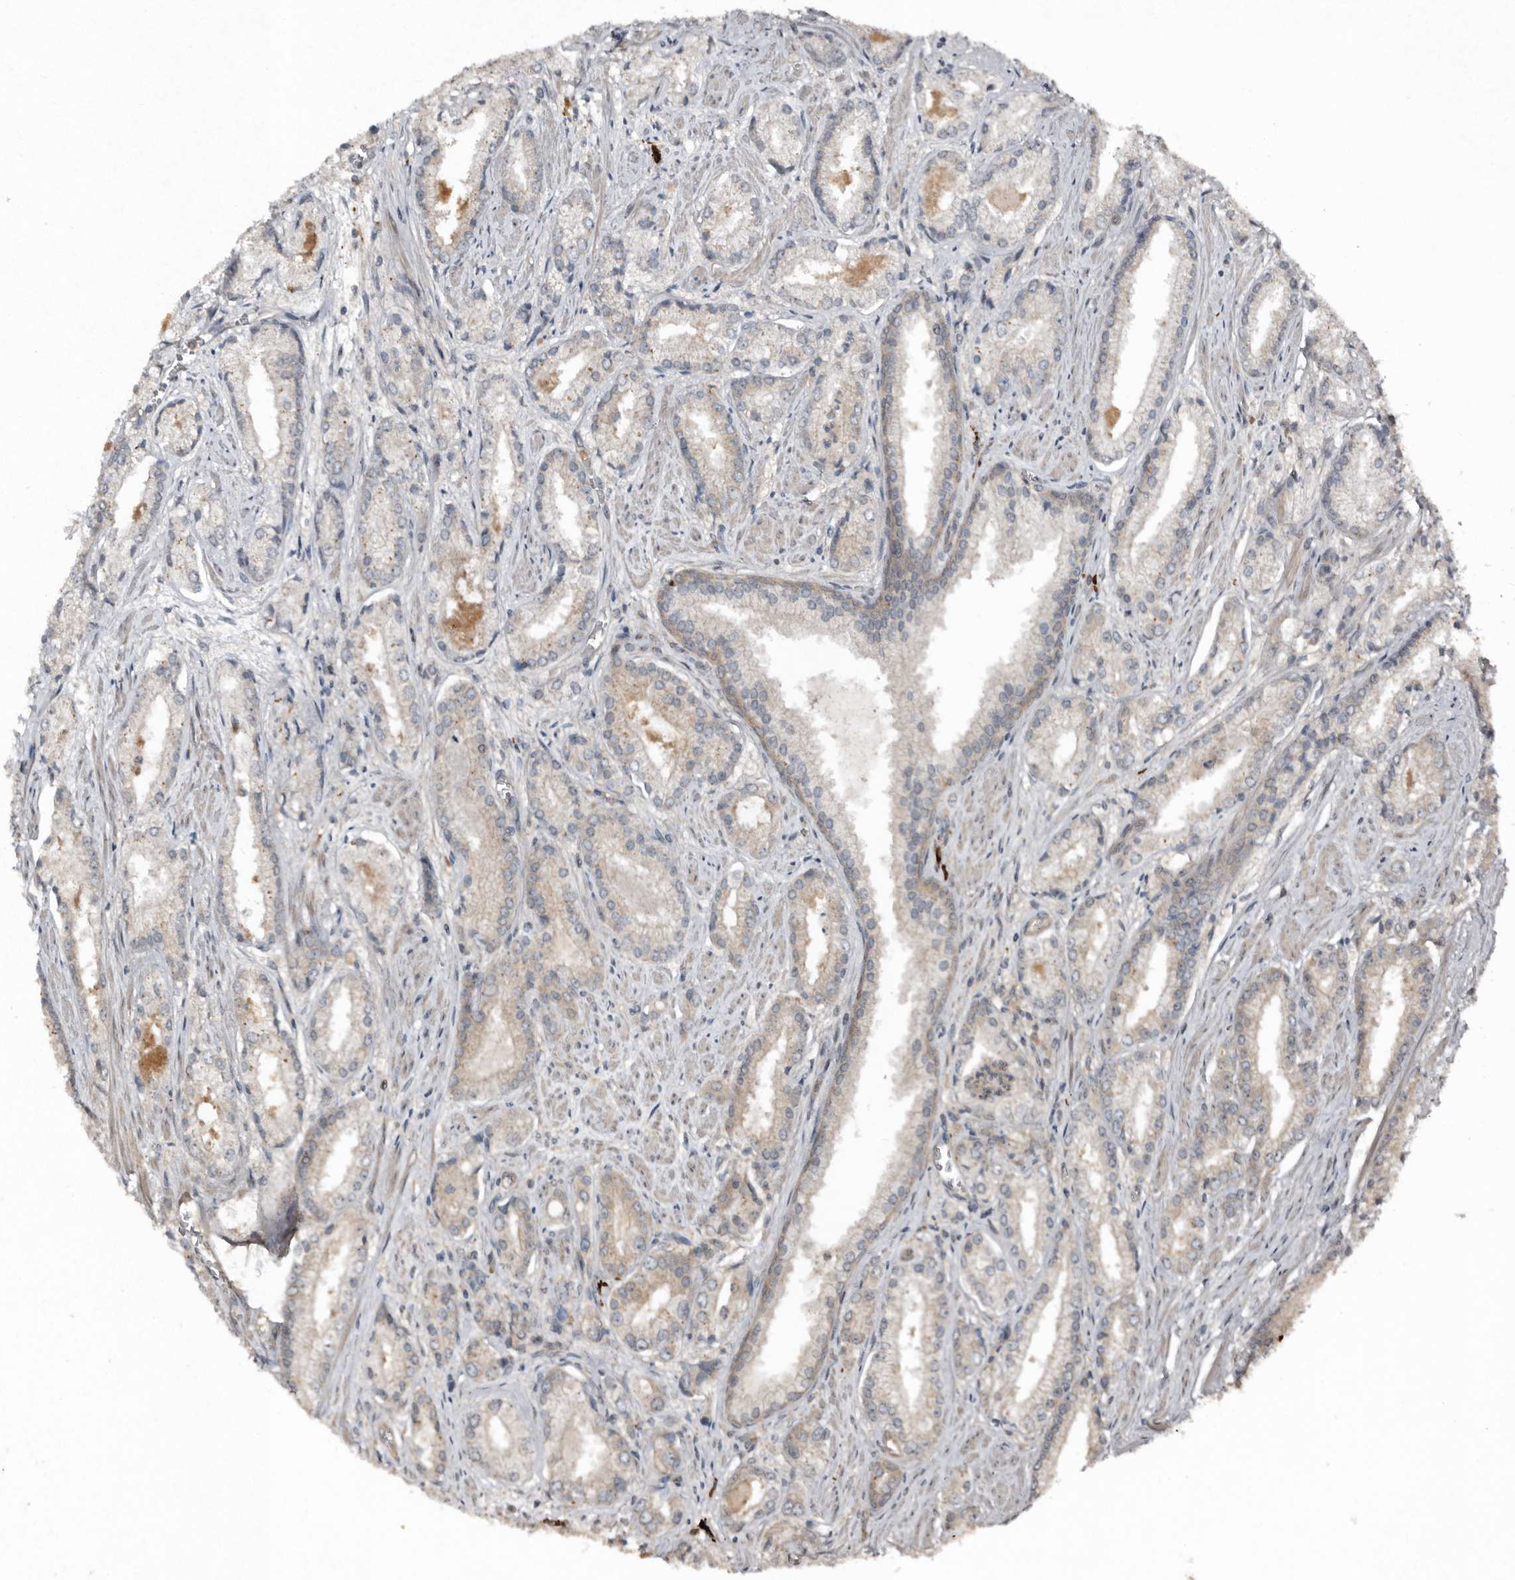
{"staining": {"intensity": "negative", "quantity": "none", "location": "none"}, "tissue": "prostate cancer", "cell_type": "Tumor cells", "image_type": "cancer", "snomed": [{"axis": "morphology", "description": "Adenocarcinoma, Low grade"}, {"axis": "topography", "description": "Prostate"}], "caption": "DAB (3,3'-diaminobenzidine) immunohistochemical staining of human prostate adenocarcinoma (low-grade) demonstrates no significant staining in tumor cells.", "gene": "TEAD3", "patient": {"sex": "male", "age": 54}}